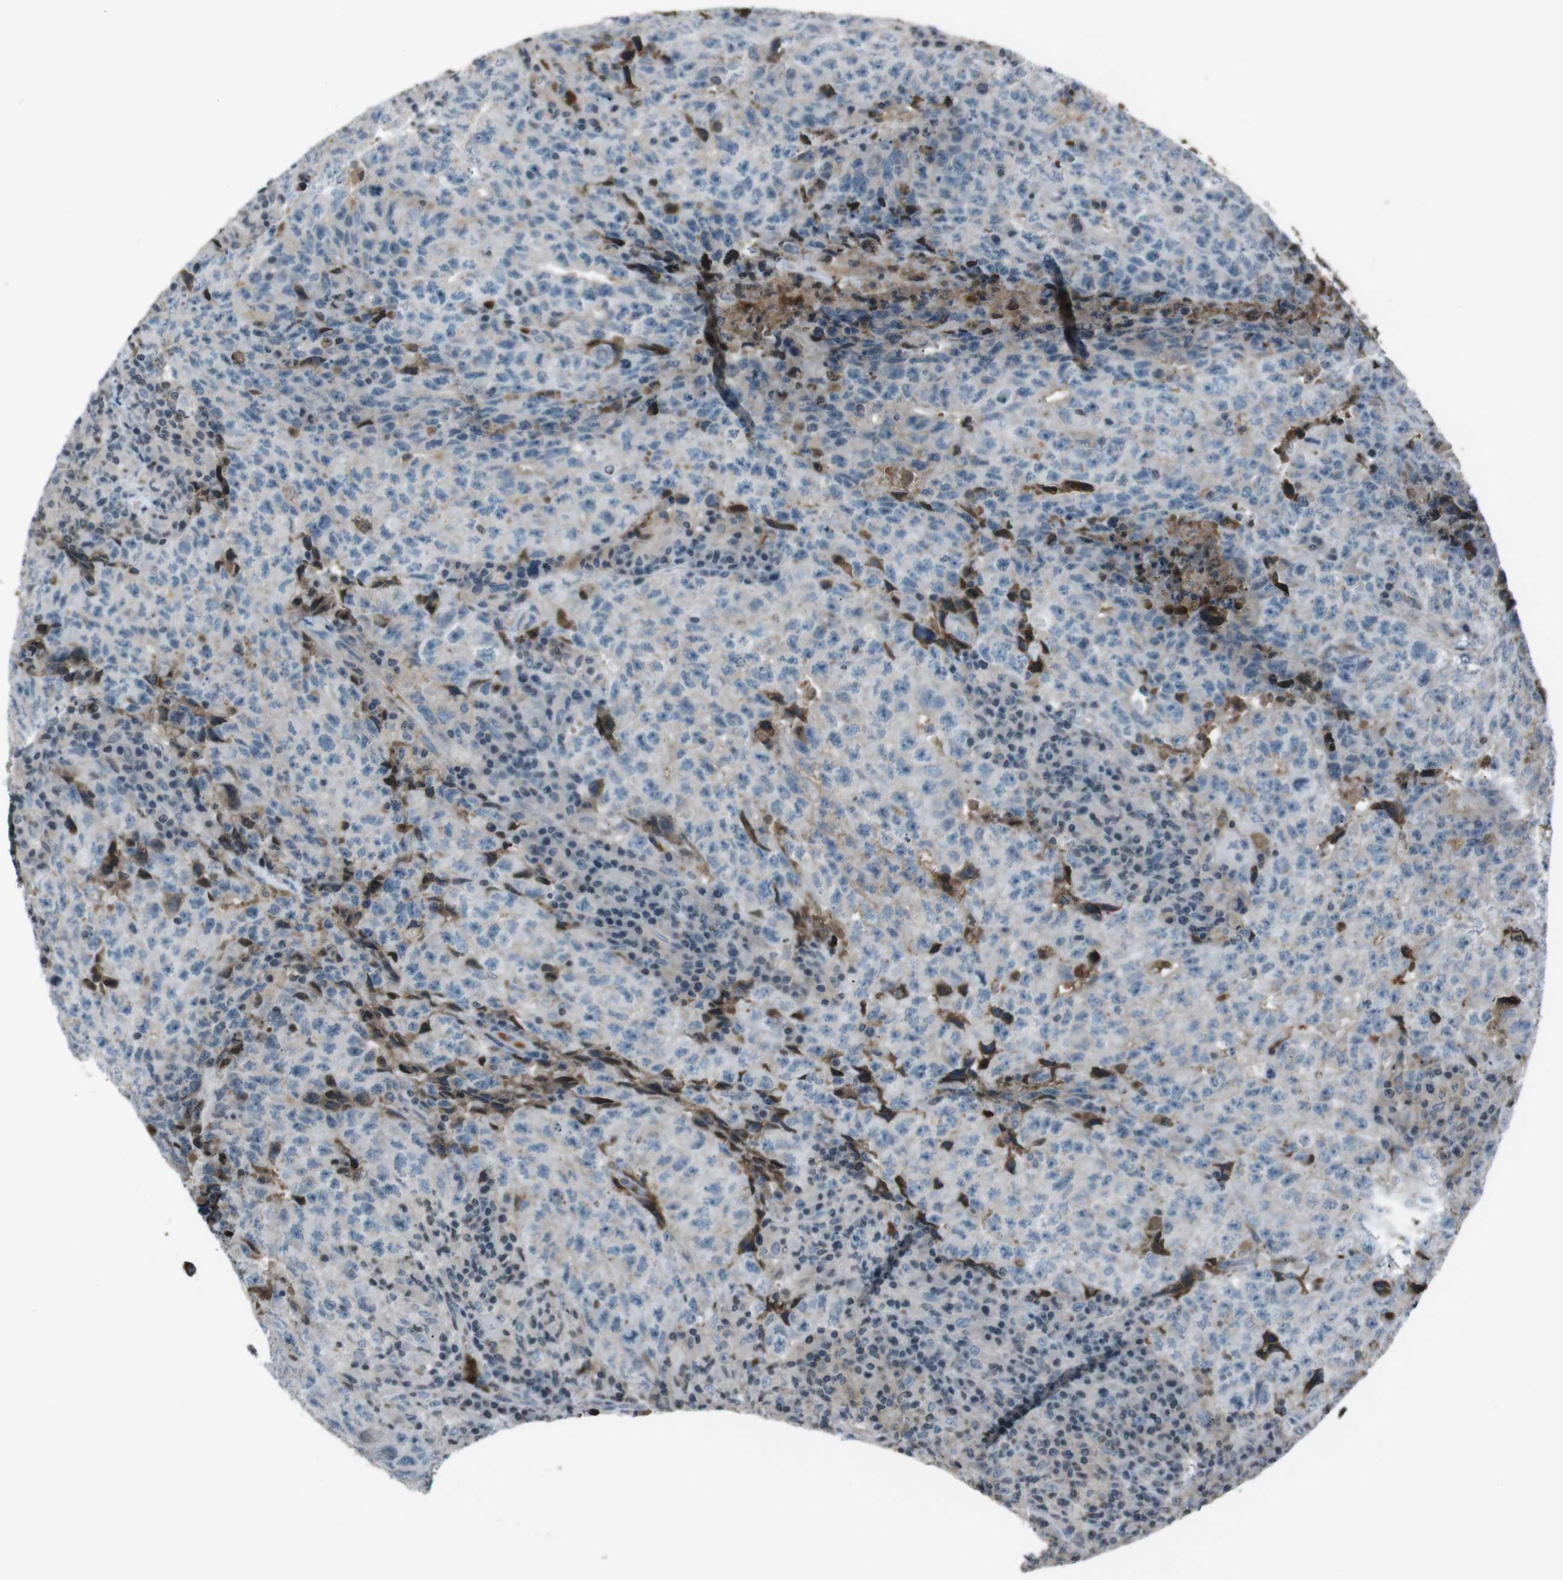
{"staining": {"intensity": "negative", "quantity": "none", "location": "none"}, "tissue": "testis cancer", "cell_type": "Tumor cells", "image_type": "cancer", "snomed": [{"axis": "morphology", "description": "Necrosis, NOS"}, {"axis": "morphology", "description": "Carcinoma, Embryonal, NOS"}, {"axis": "topography", "description": "Testis"}], "caption": "This histopathology image is of testis embryonal carcinoma stained with IHC to label a protein in brown with the nuclei are counter-stained blue. There is no staining in tumor cells.", "gene": "UGT1A6", "patient": {"sex": "male", "age": 19}}